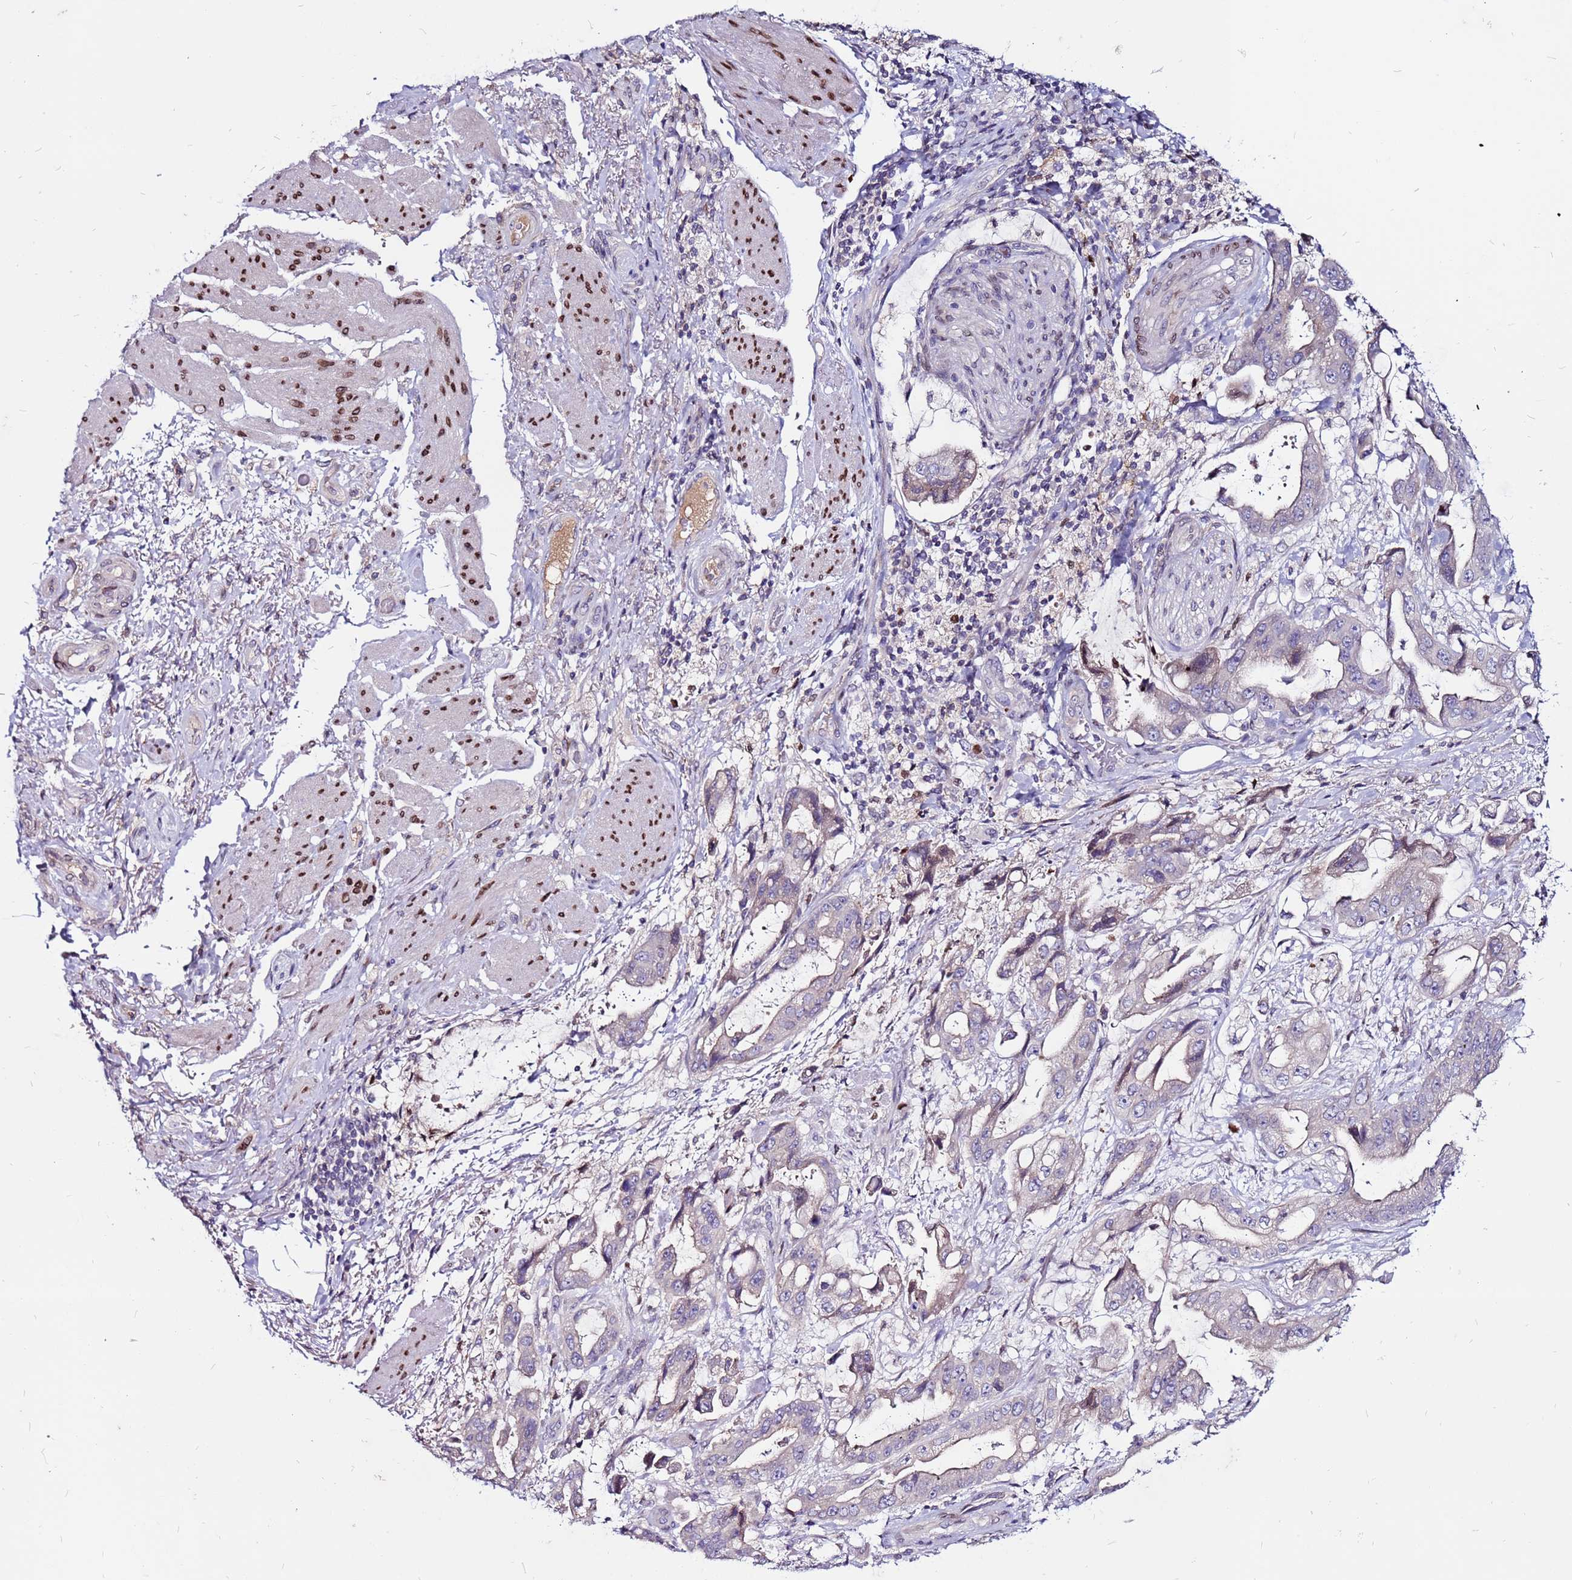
{"staining": {"intensity": "negative", "quantity": "none", "location": "none"}, "tissue": "stomach cancer", "cell_type": "Tumor cells", "image_type": "cancer", "snomed": [{"axis": "morphology", "description": "Adenocarcinoma, NOS"}, {"axis": "topography", "description": "Stomach"}], "caption": "IHC histopathology image of neoplastic tissue: human stomach cancer stained with DAB exhibits no significant protein expression in tumor cells.", "gene": "CCDC71", "patient": {"sex": "male", "age": 62}}